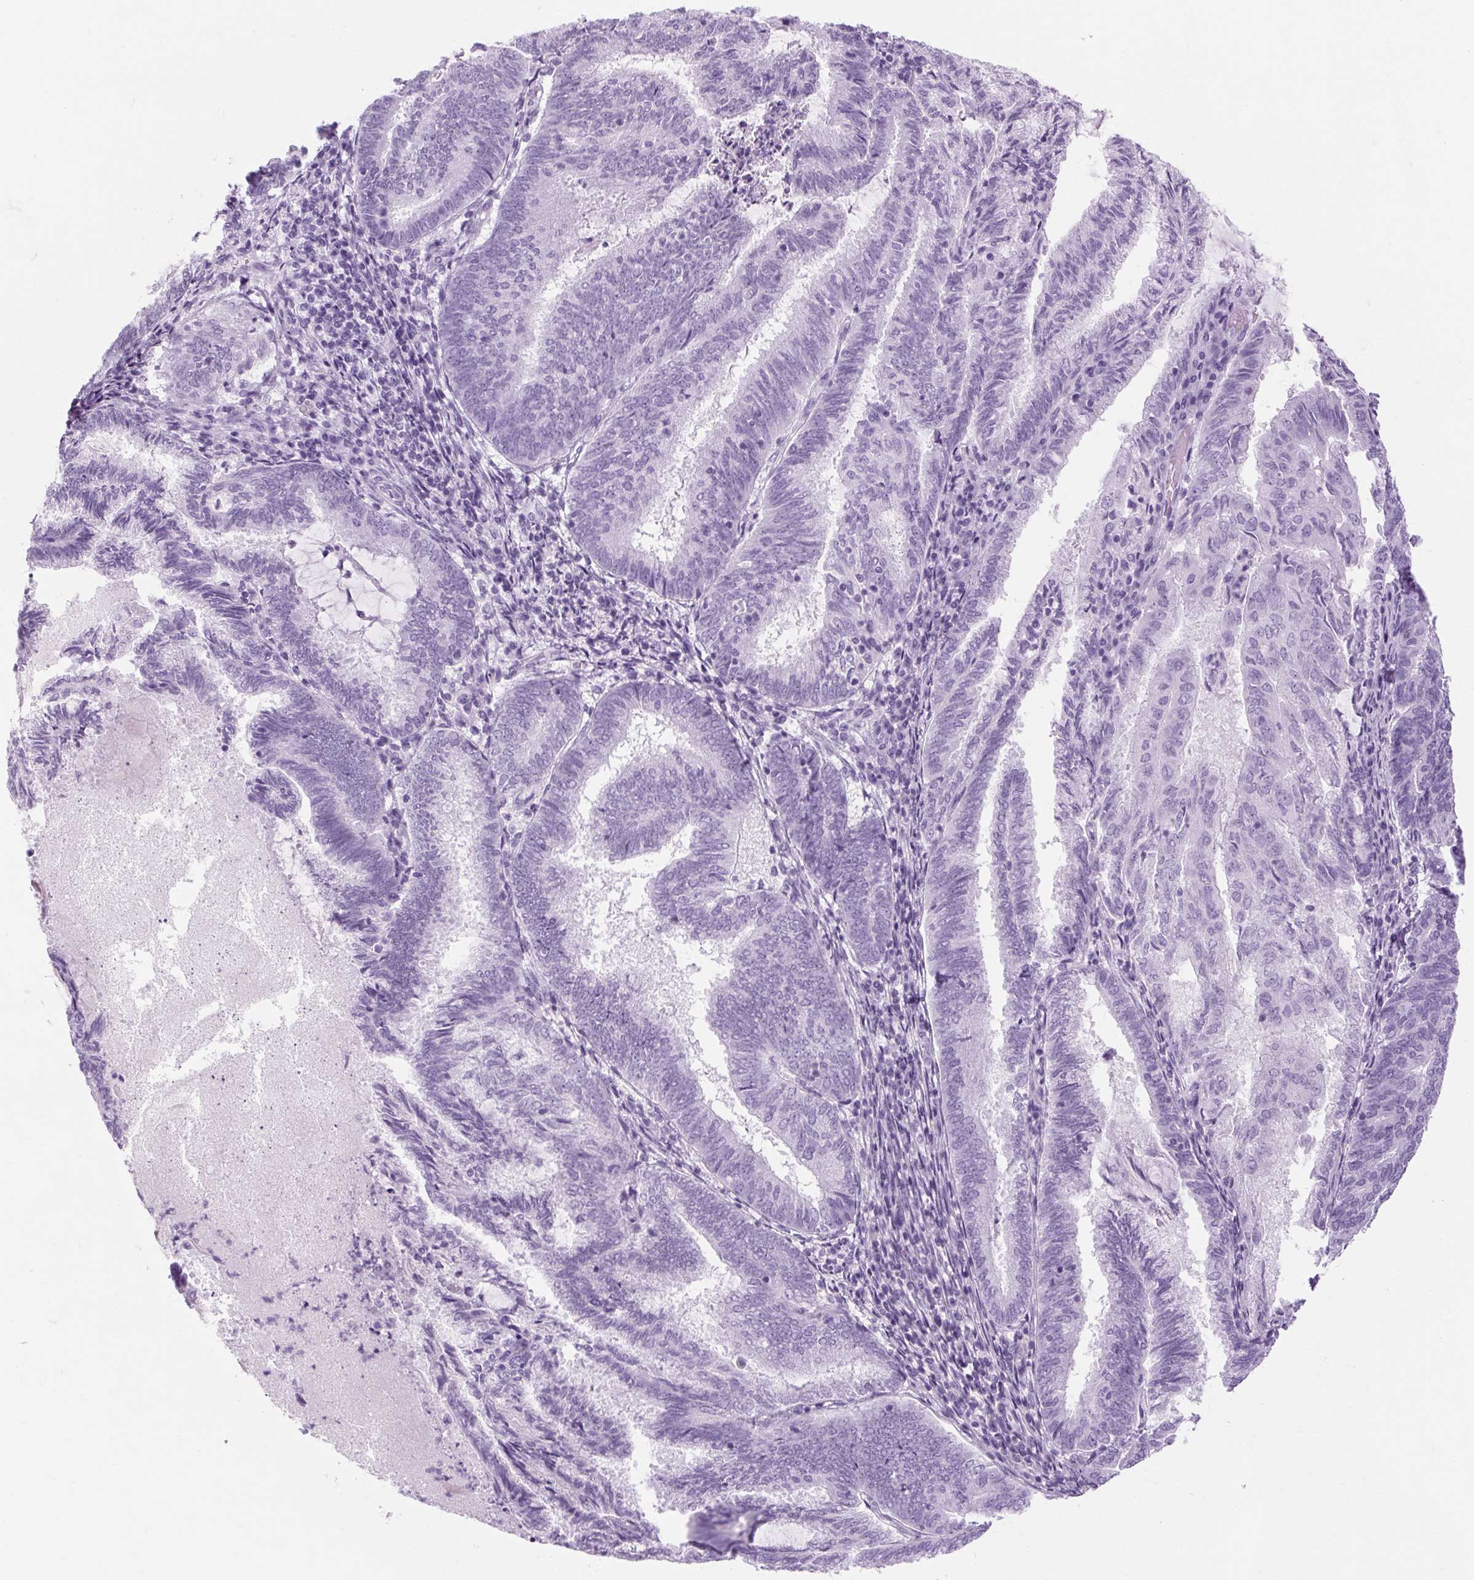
{"staining": {"intensity": "negative", "quantity": "none", "location": "none"}, "tissue": "endometrial cancer", "cell_type": "Tumor cells", "image_type": "cancer", "snomed": [{"axis": "morphology", "description": "Adenocarcinoma, NOS"}, {"axis": "topography", "description": "Endometrium"}], "caption": "Photomicrograph shows no significant protein positivity in tumor cells of adenocarcinoma (endometrial).", "gene": "TIGD2", "patient": {"sex": "female", "age": 80}}